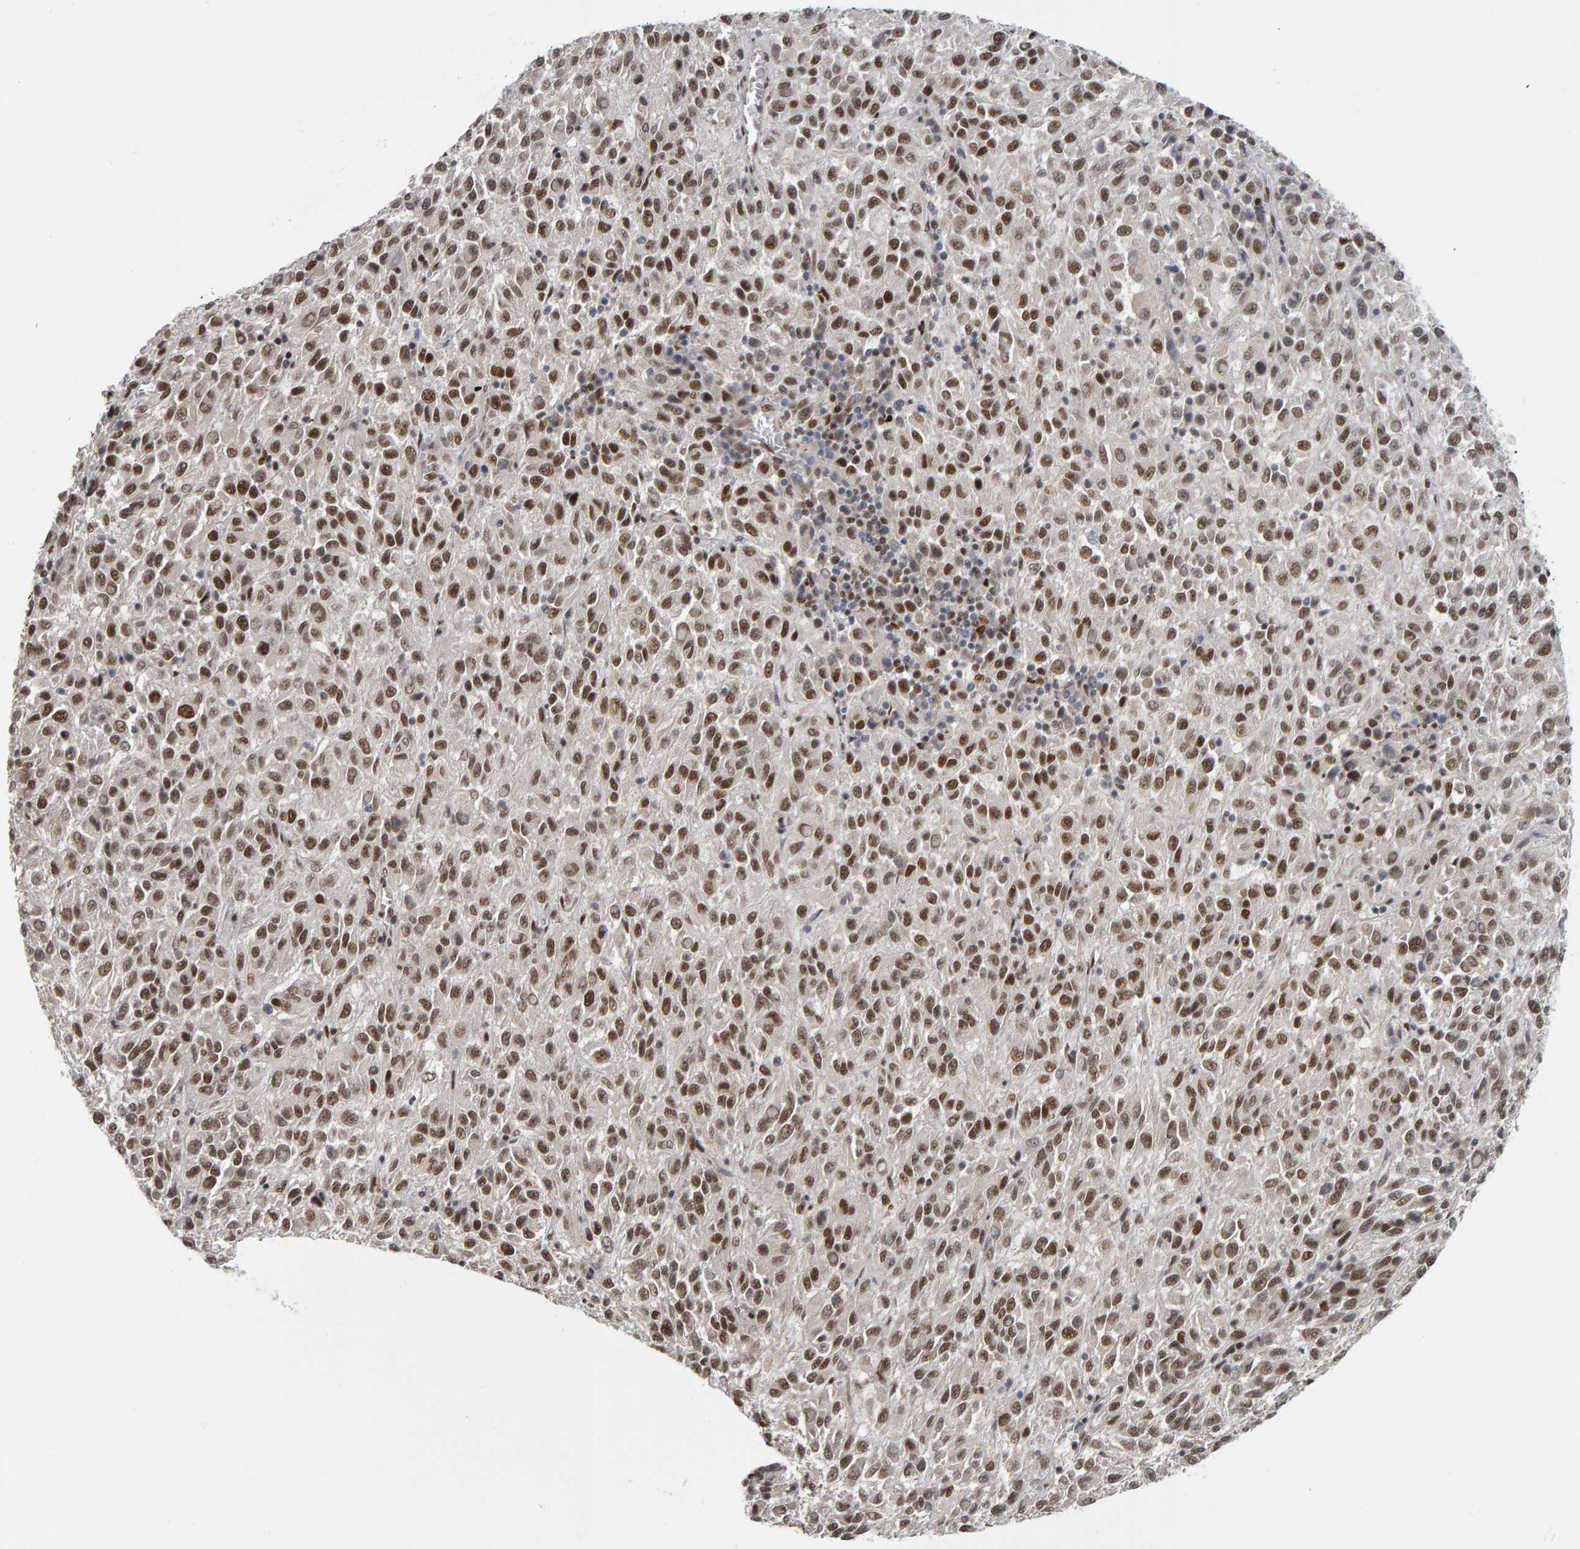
{"staining": {"intensity": "strong", "quantity": ">75%", "location": "nuclear"}, "tissue": "melanoma", "cell_type": "Tumor cells", "image_type": "cancer", "snomed": [{"axis": "morphology", "description": "Malignant melanoma, Metastatic site"}, {"axis": "topography", "description": "Lung"}], "caption": "The image demonstrates staining of malignant melanoma (metastatic site), revealing strong nuclear protein staining (brown color) within tumor cells.", "gene": "ATF7IP", "patient": {"sex": "male", "age": 64}}